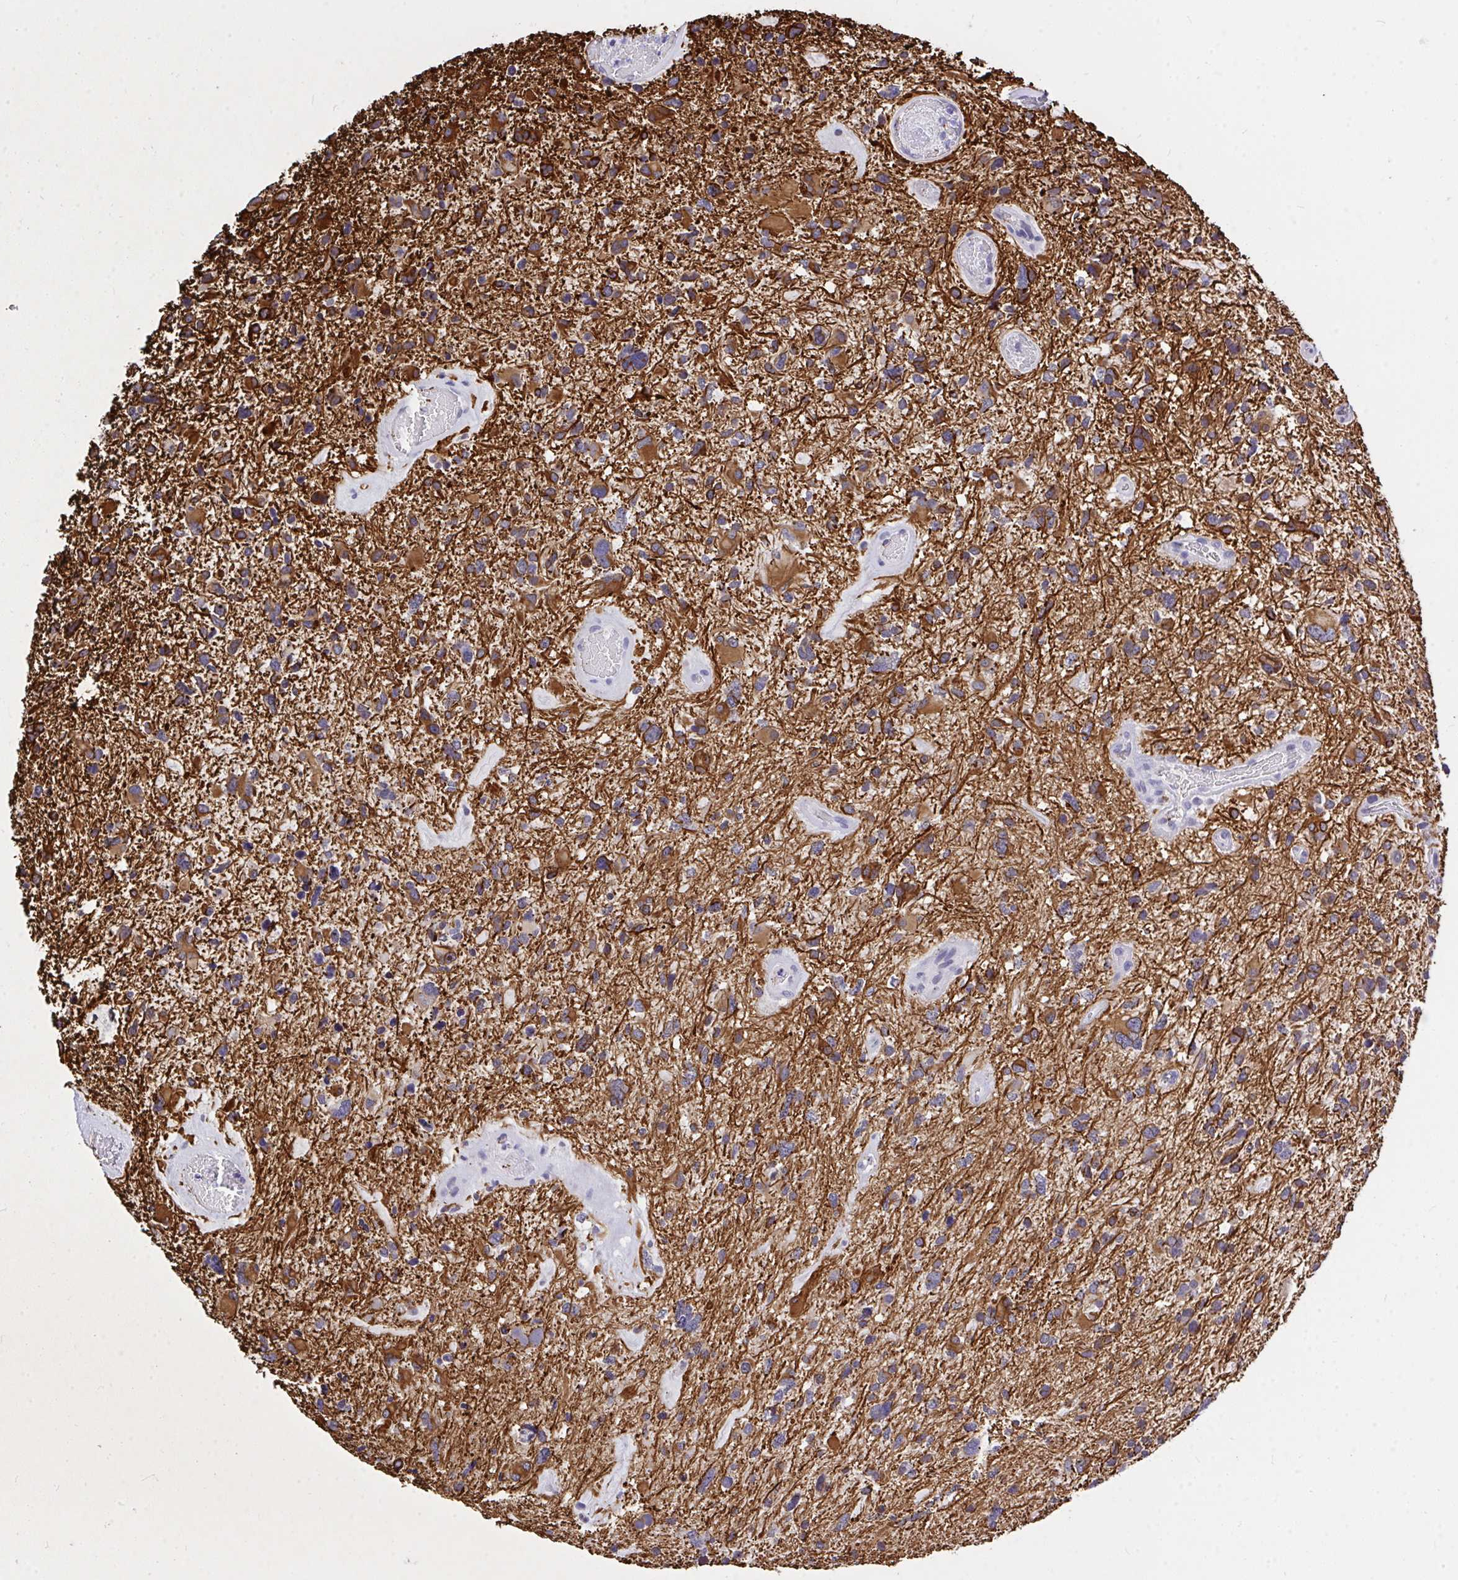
{"staining": {"intensity": "moderate", "quantity": "25%-75%", "location": "cytoplasmic/membranous"}, "tissue": "glioma", "cell_type": "Tumor cells", "image_type": "cancer", "snomed": [{"axis": "morphology", "description": "Glioma, malignant, High grade"}, {"axis": "topography", "description": "Brain"}], "caption": "There is medium levels of moderate cytoplasmic/membranous staining in tumor cells of glioma, as demonstrated by immunohistochemical staining (brown color).", "gene": "THOP1", "patient": {"sex": "female", "age": 11}}